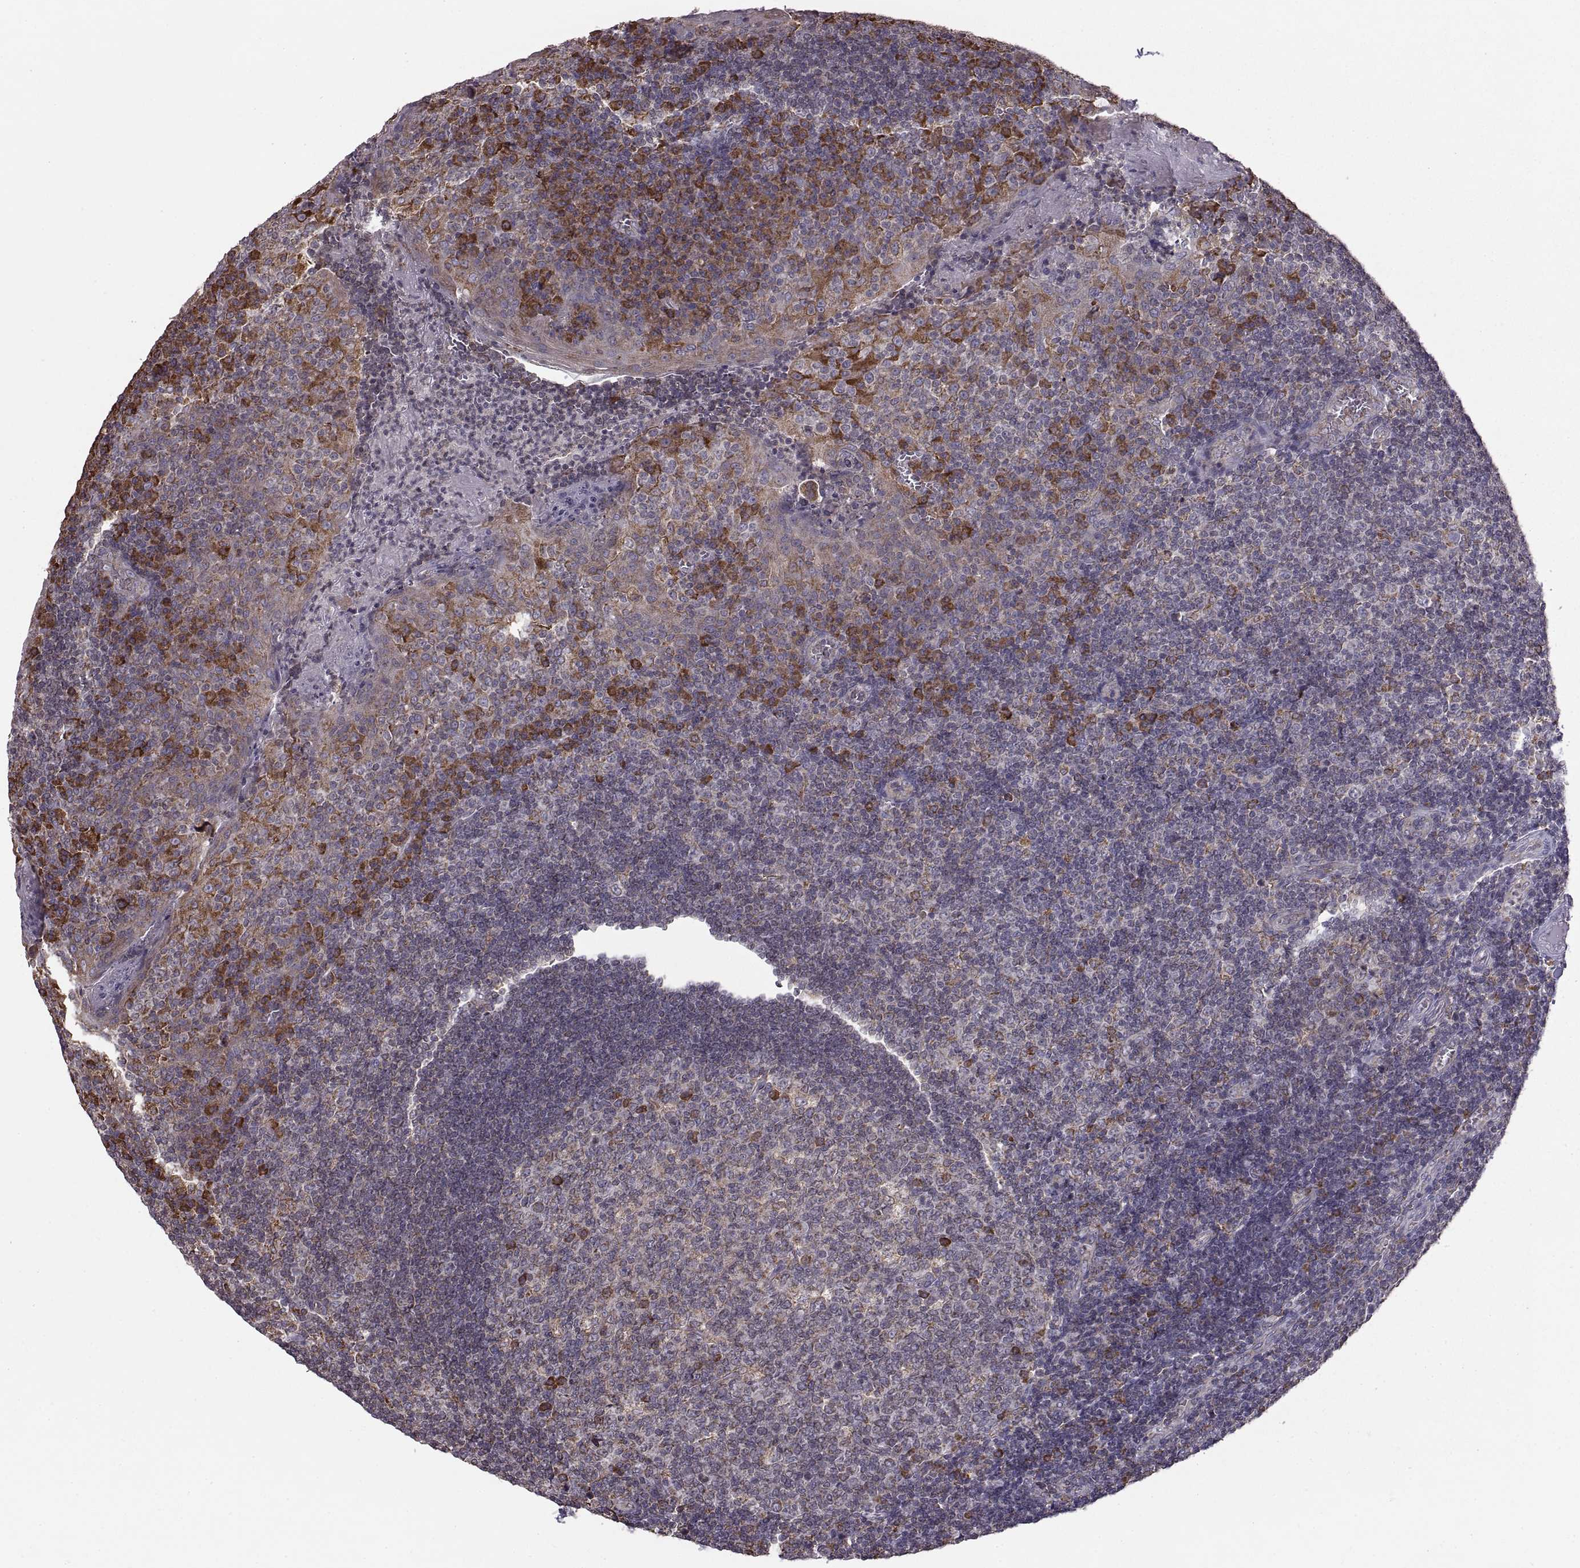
{"staining": {"intensity": "strong", "quantity": "<25%", "location": "cytoplasmic/membranous"}, "tissue": "tonsil", "cell_type": "Germinal center cells", "image_type": "normal", "snomed": [{"axis": "morphology", "description": "Normal tissue, NOS"}, {"axis": "topography", "description": "Tonsil"}], "caption": "Immunohistochemistry photomicrograph of normal tonsil stained for a protein (brown), which displays medium levels of strong cytoplasmic/membranous staining in approximately <25% of germinal center cells.", "gene": "PDIA3", "patient": {"sex": "female", "age": 12}}